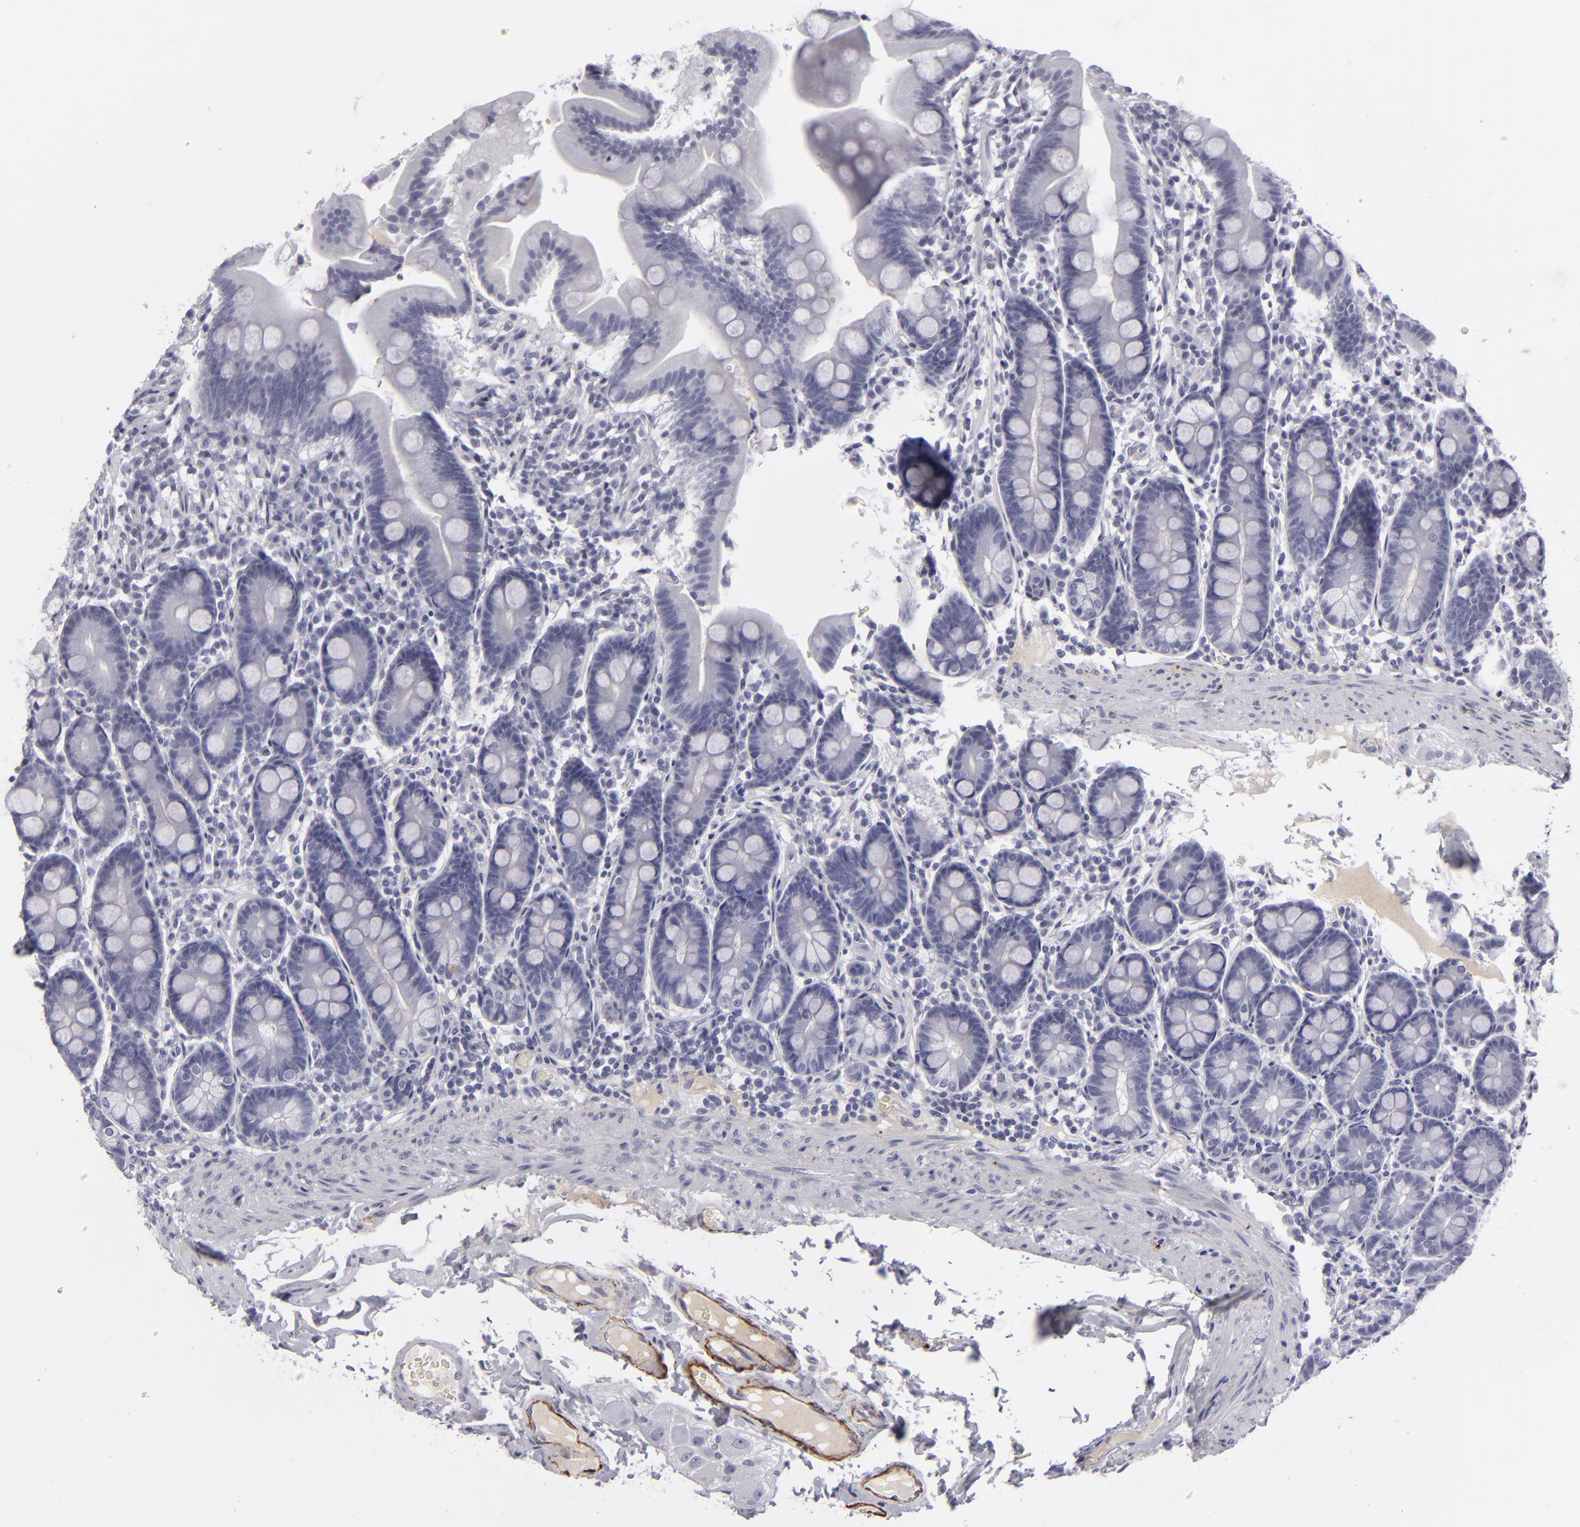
{"staining": {"intensity": "negative", "quantity": "none", "location": "none"}, "tissue": "duodenum", "cell_type": "Glandular cells", "image_type": "normal", "snomed": [{"axis": "morphology", "description": "Normal tissue, NOS"}, {"axis": "topography", "description": "Duodenum"}], "caption": "This is an immunohistochemistry histopathology image of normal human duodenum. There is no expression in glandular cells.", "gene": "C9", "patient": {"sex": "male", "age": 50}}